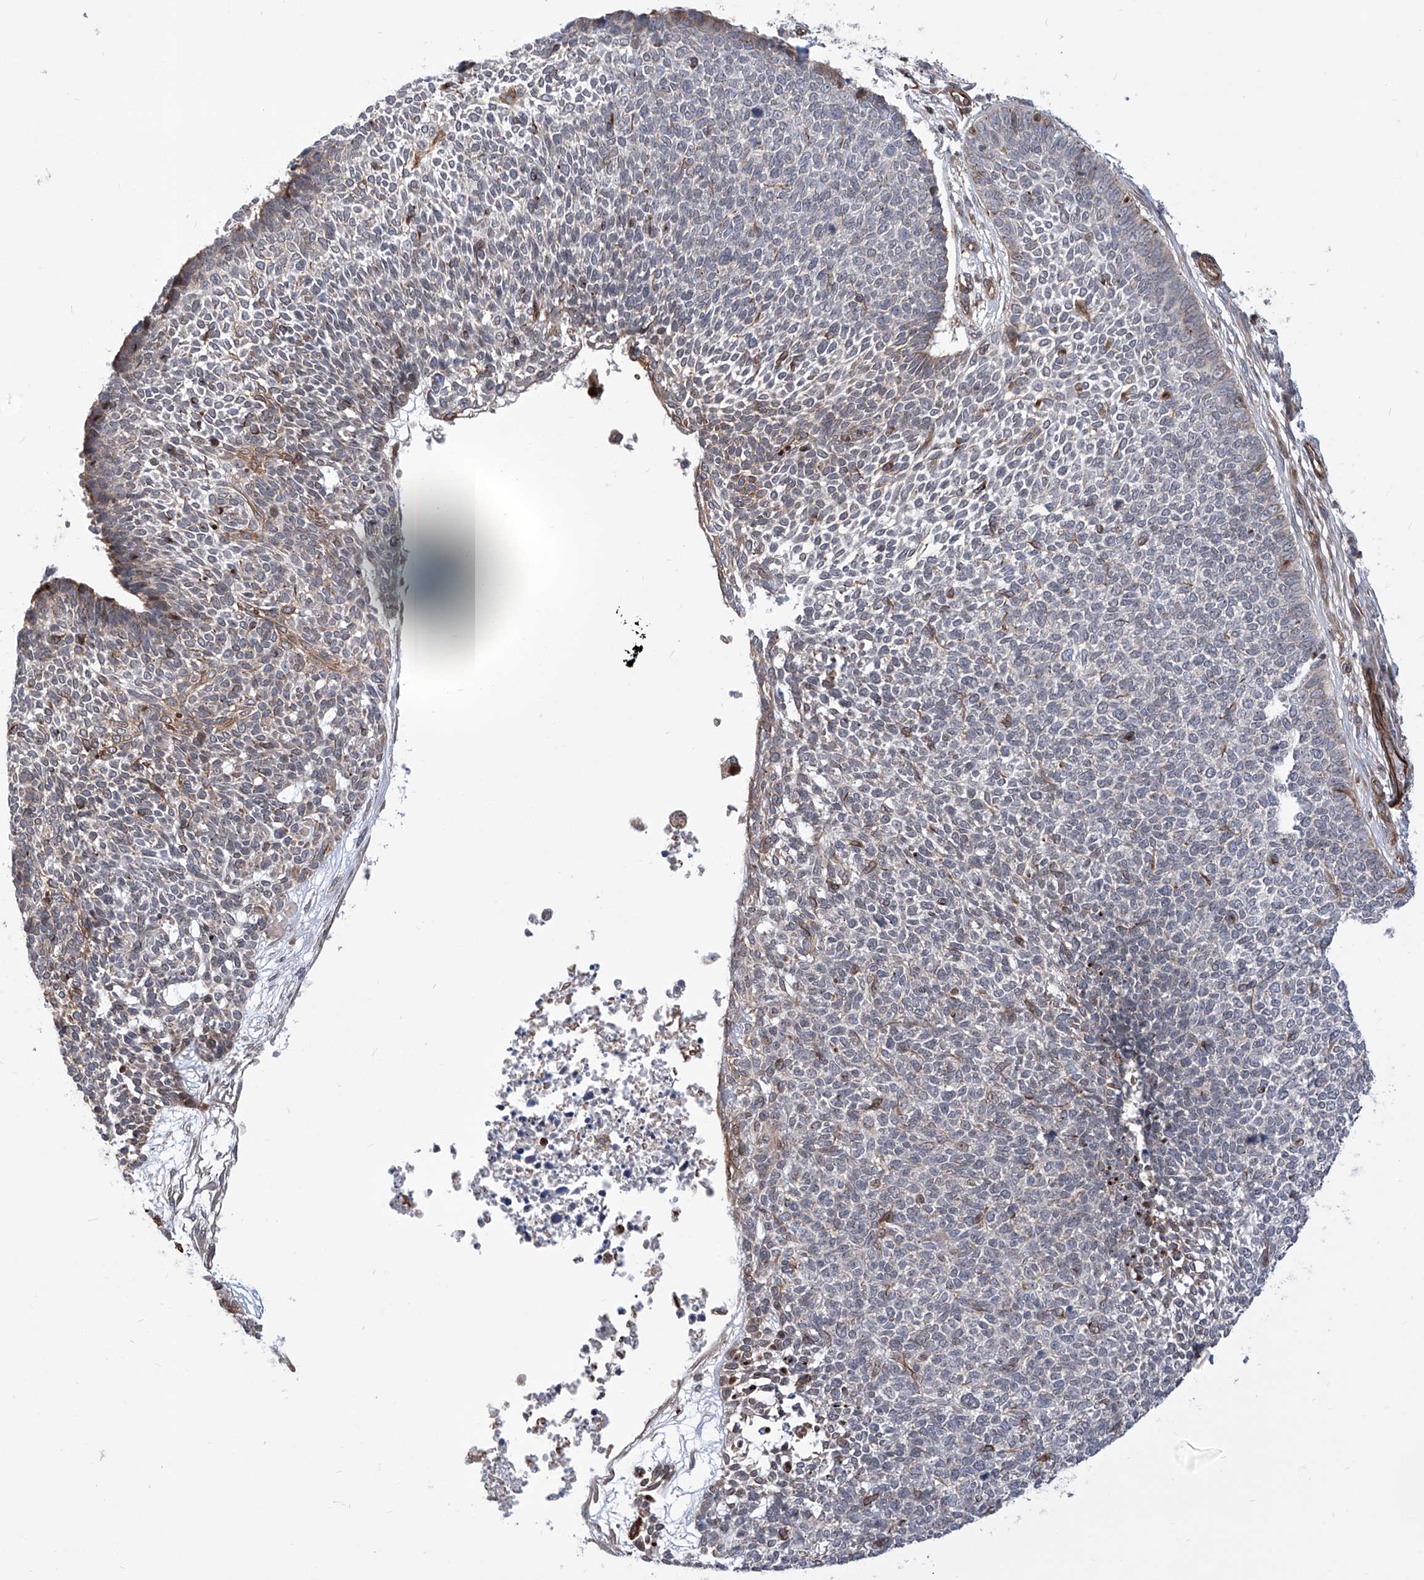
{"staining": {"intensity": "negative", "quantity": "none", "location": "none"}, "tissue": "skin cancer", "cell_type": "Tumor cells", "image_type": "cancer", "snomed": [{"axis": "morphology", "description": "Basal cell carcinoma"}, {"axis": "topography", "description": "Skin"}], "caption": "High magnification brightfield microscopy of skin basal cell carcinoma stained with DAB (3,3'-diaminobenzidine) (brown) and counterstained with hematoxylin (blue): tumor cells show no significant expression. Nuclei are stained in blue.", "gene": "APAF1", "patient": {"sex": "female", "age": 84}}